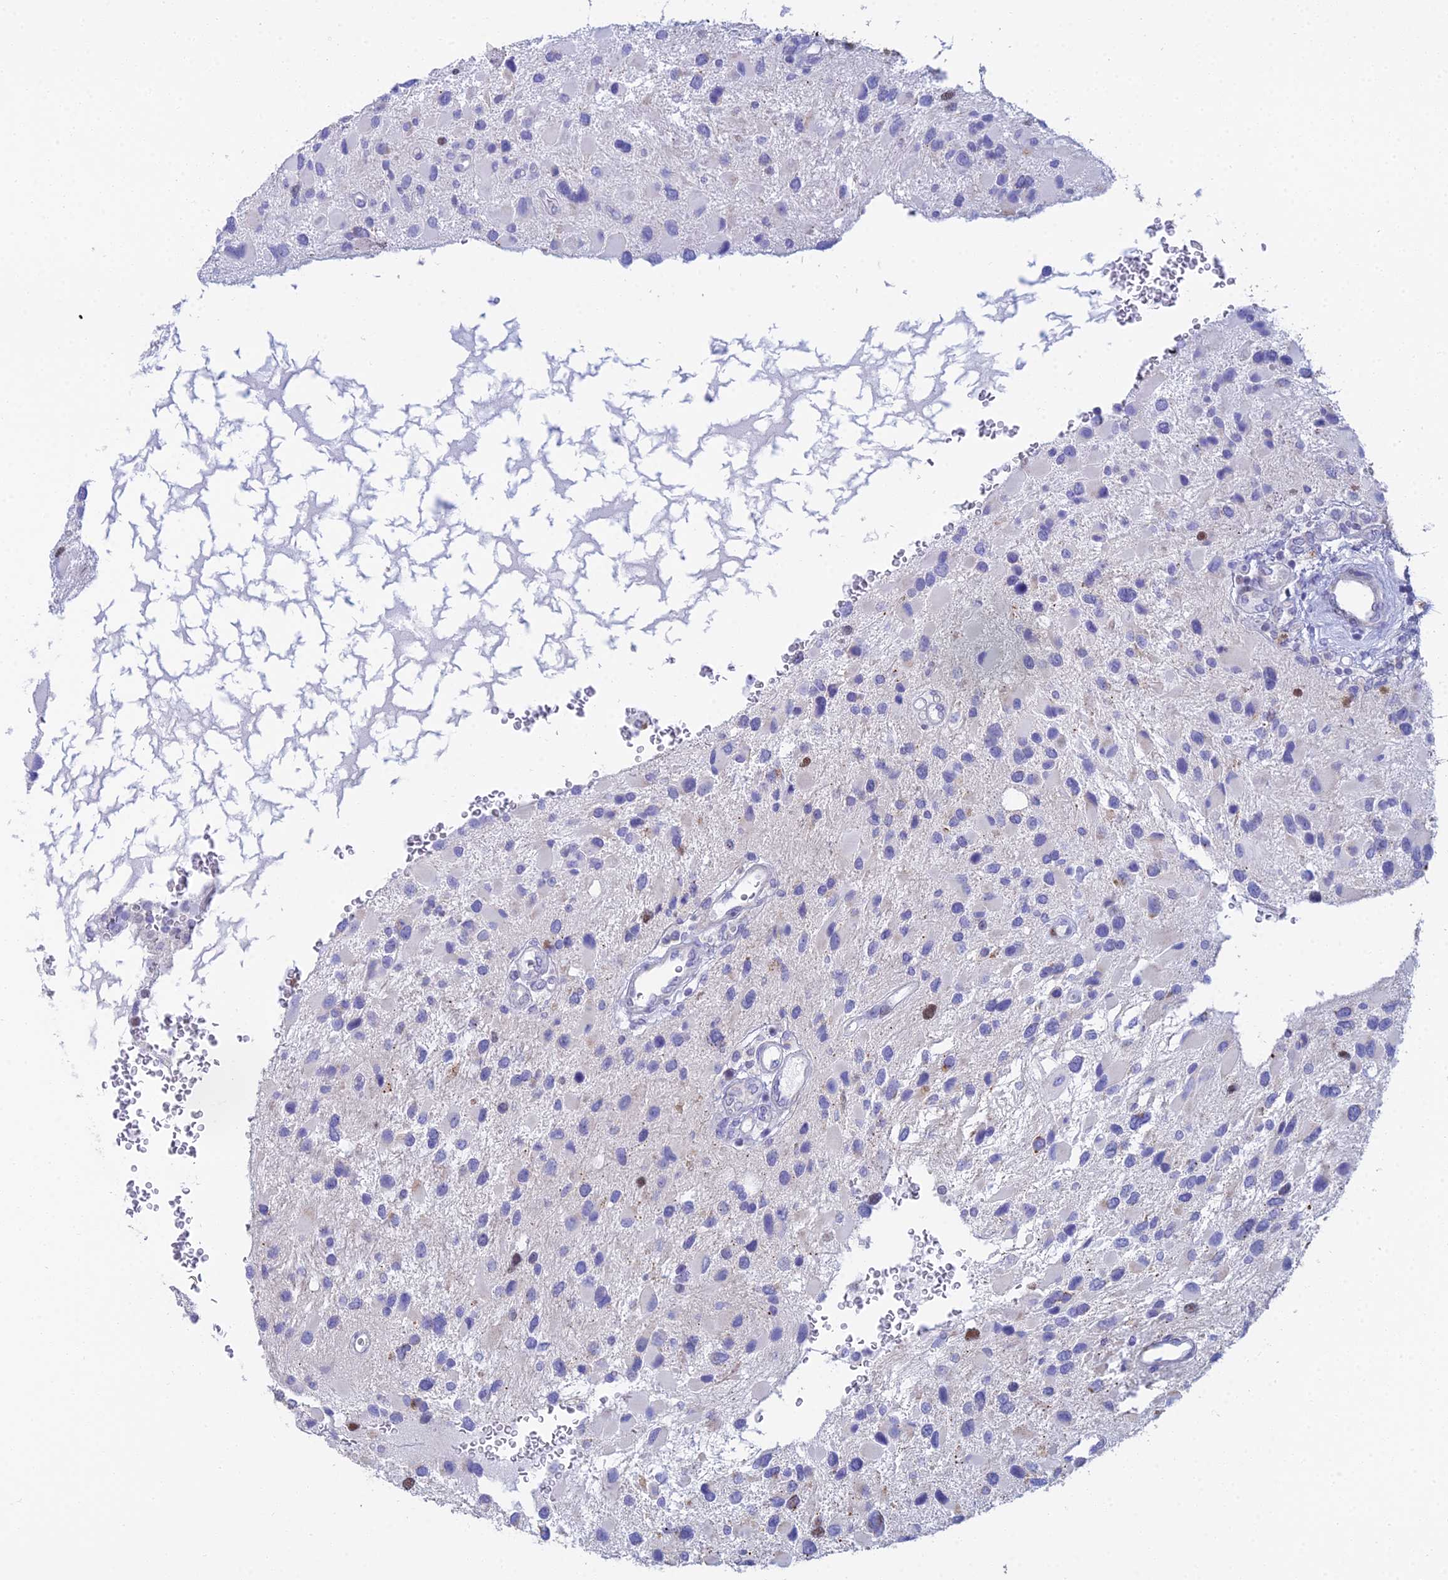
{"staining": {"intensity": "negative", "quantity": "none", "location": "none"}, "tissue": "glioma", "cell_type": "Tumor cells", "image_type": "cancer", "snomed": [{"axis": "morphology", "description": "Glioma, malignant, High grade"}, {"axis": "topography", "description": "Brain"}], "caption": "Protein analysis of malignant glioma (high-grade) demonstrates no significant staining in tumor cells. (Brightfield microscopy of DAB (3,3'-diaminobenzidine) IHC at high magnification).", "gene": "MCM2", "patient": {"sex": "male", "age": 53}}